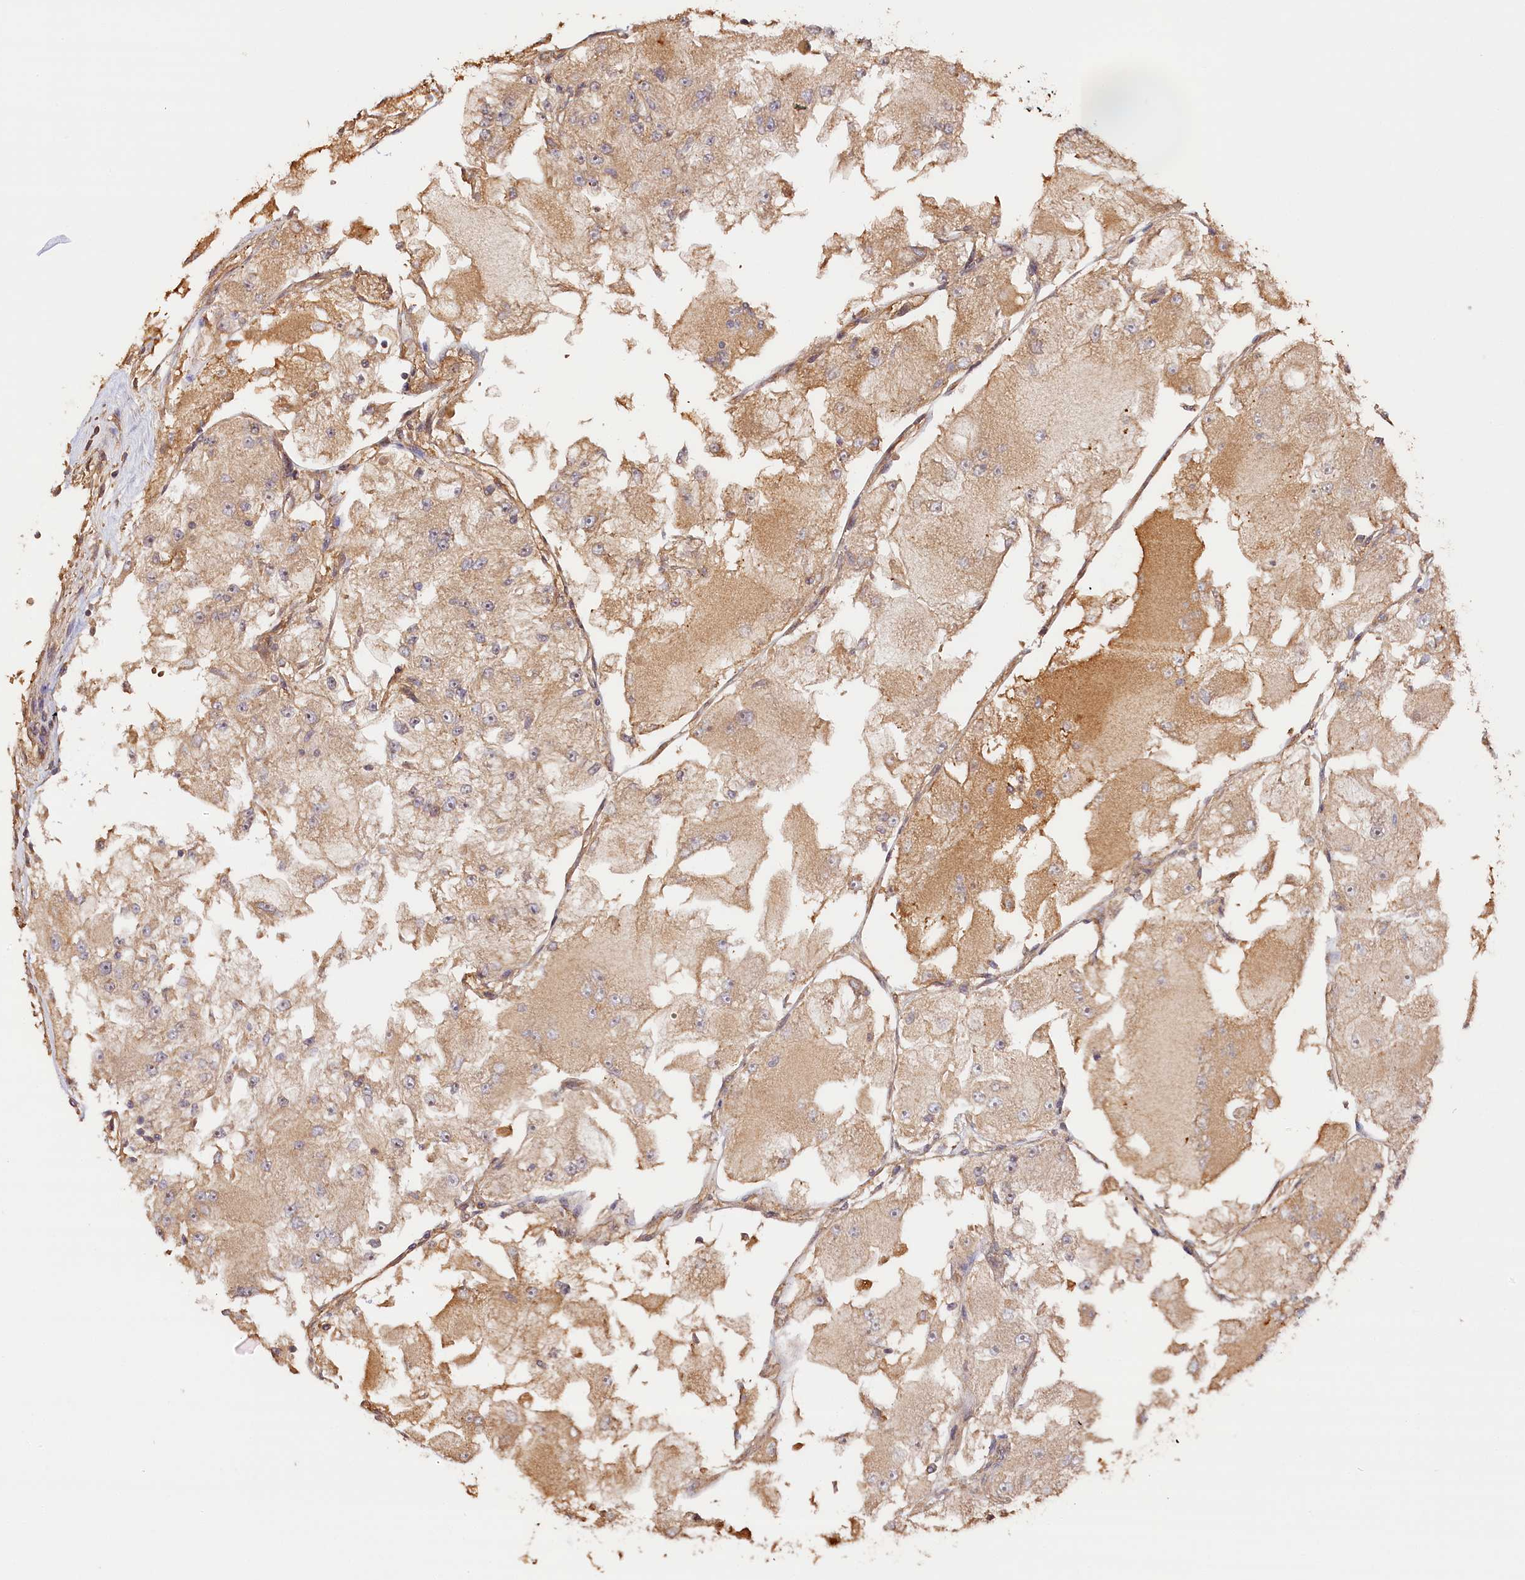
{"staining": {"intensity": "weak", "quantity": ">75%", "location": "cytoplasmic/membranous"}, "tissue": "renal cancer", "cell_type": "Tumor cells", "image_type": "cancer", "snomed": [{"axis": "morphology", "description": "Adenocarcinoma, NOS"}, {"axis": "topography", "description": "Kidney"}], "caption": "Immunohistochemical staining of renal cancer (adenocarcinoma) shows low levels of weak cytoplasmic/membranous protein expression in approximately >75% of tumor cells. Immunohistochemistry (ihc) stains the protein in brown and the nuclei are stained blue.", "gene": "KATNB1", "patient": {"sex": "female", "age": 72}}